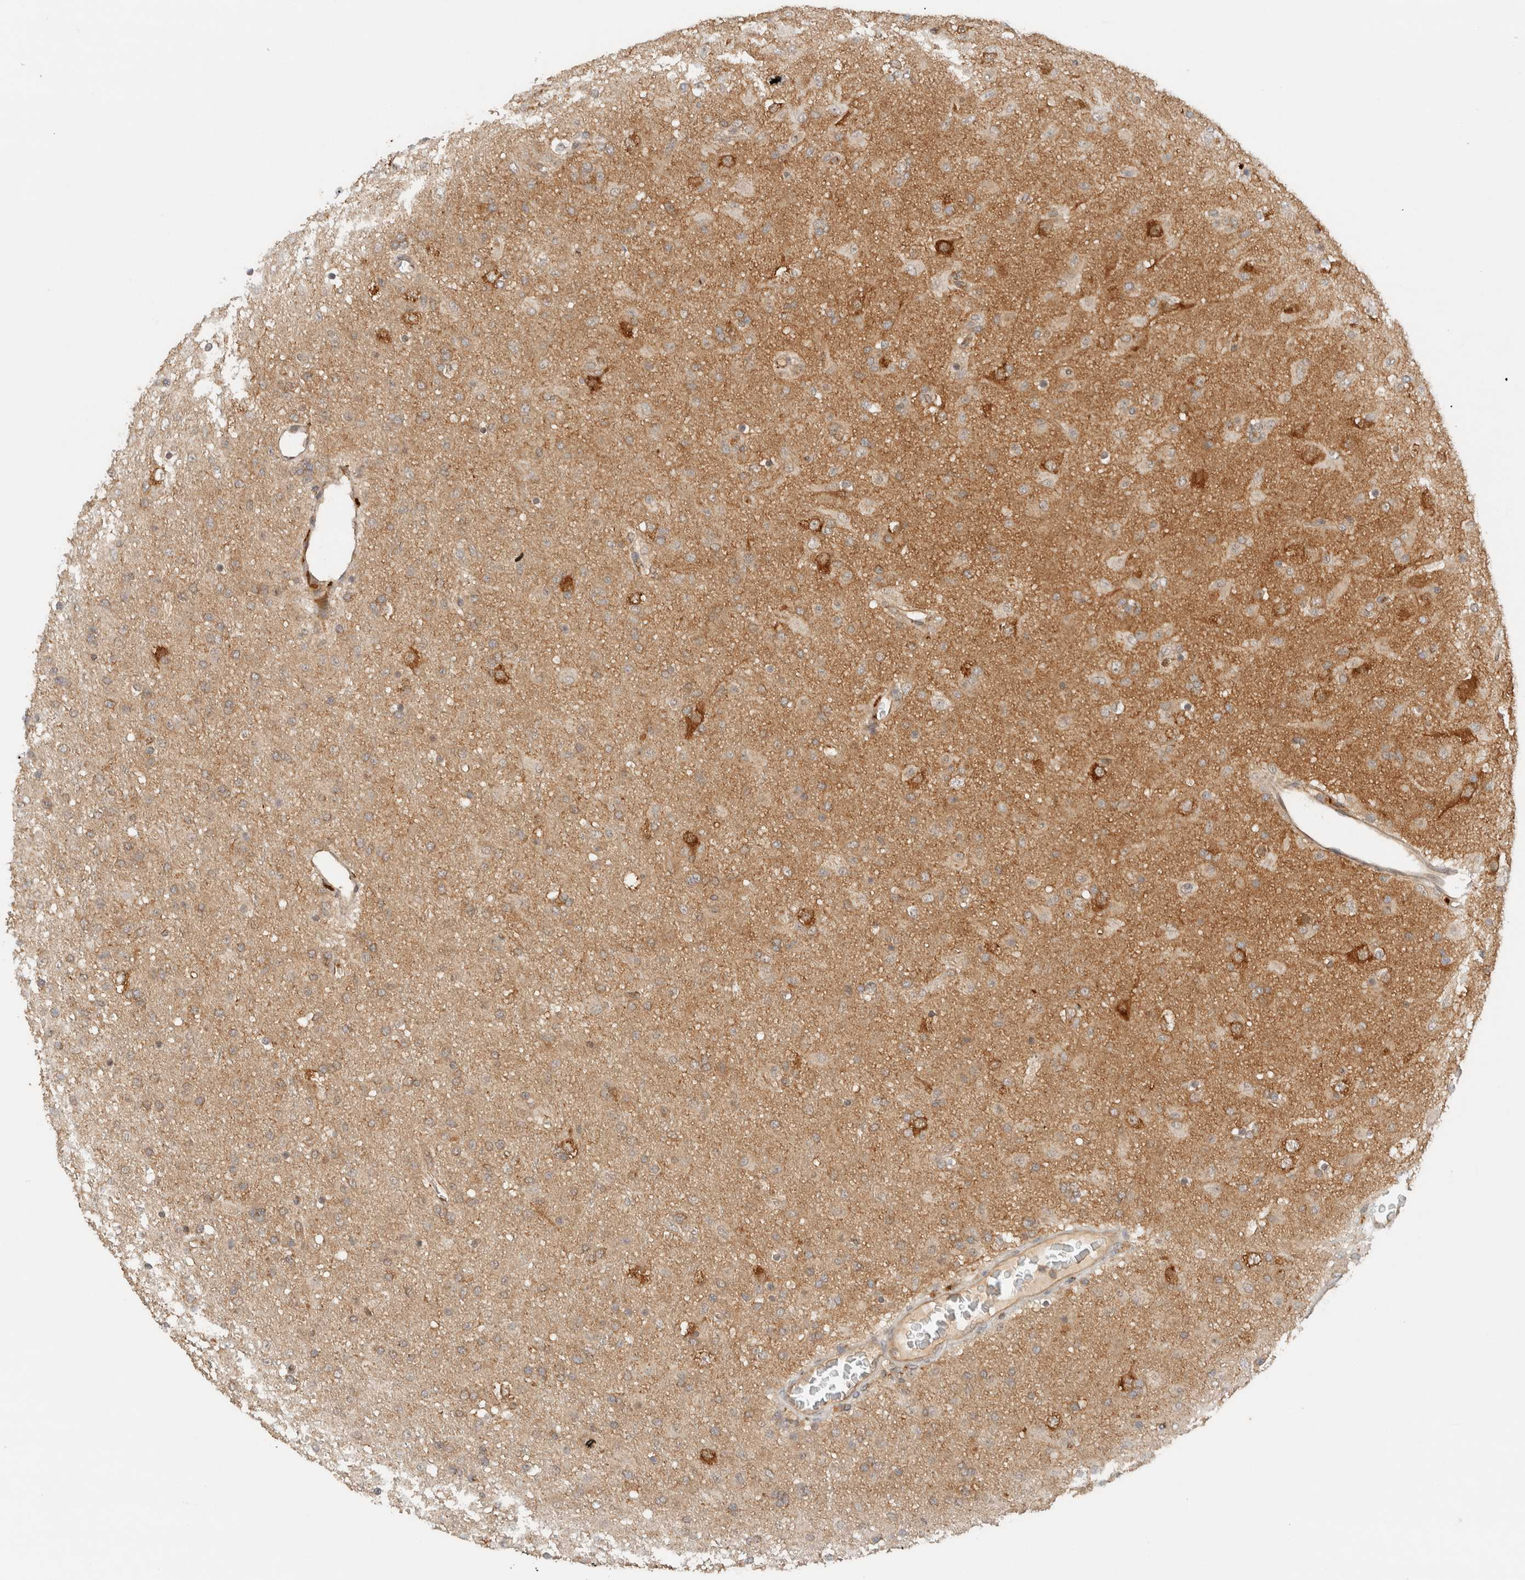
{"staining": {"intensity": "moderate", "quantity": ">75%", "location": "cytoplasmic/membranous"}, "tissue": "glioma", "cell_type": "Tumor cells", "image_type": "cancer", "snomed": [{"axis": "morphology", "description": "Glioma, malignant, Low grade"}, {"axis": "topography", "description": "Brain"}], "caption": "DAB (3,3'-diaminobenzidine) immunohistochemical staining of human malignant glioma (low-grade) displays moderate cytoplasmic/membranous protein positivity in approximately >75% of tumor cells.", "gene": "ARFGEF2", "patient": {"sex": "male", "age": 65}}